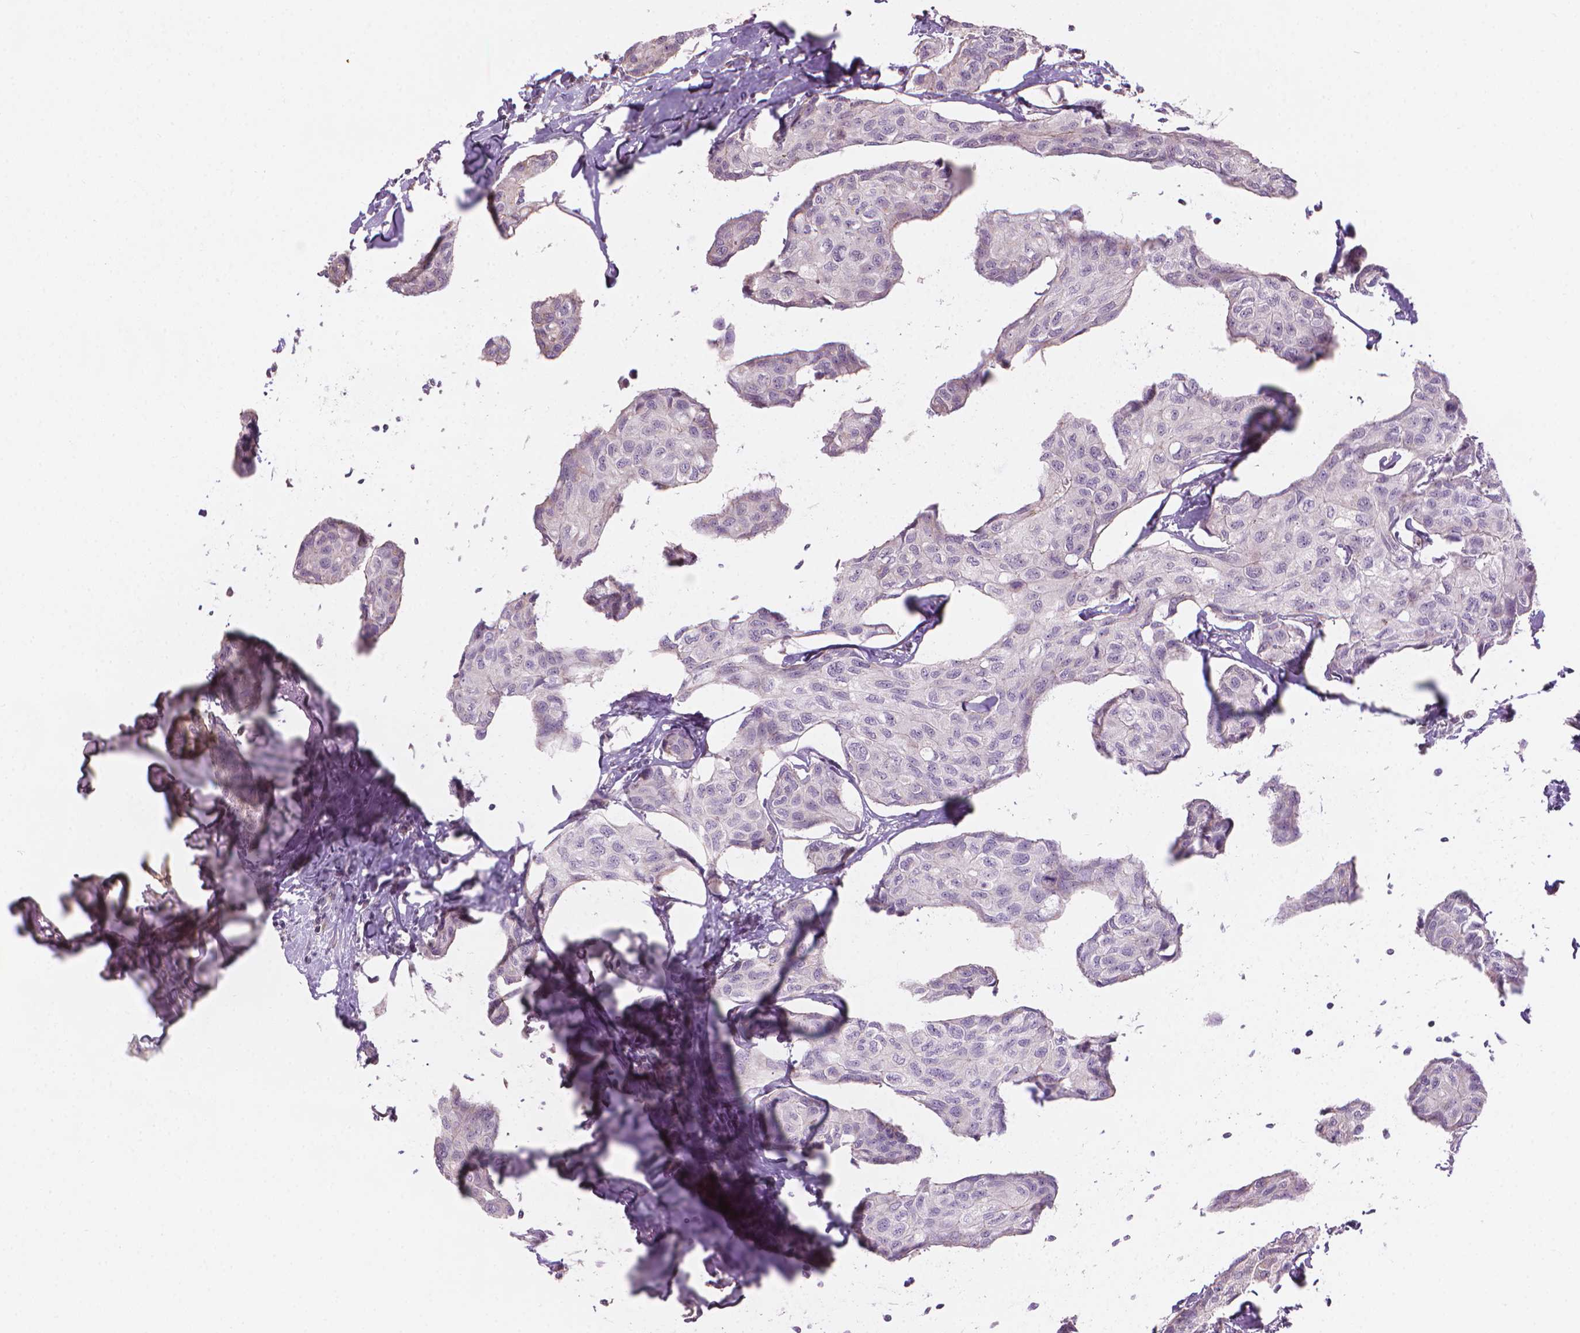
{"staining": {"intensity": "negative", "quantity": "none", "location": "none"}, "tissue": "breast cancer", "cell_type": "Tumor cells", "image_type": "cancer", "snomed": [{"axis": "morphology", "description": "Duct carcinoma"}, {"axis": "topography", "description": "Breast"}], "caption": "The photomicrograph shows no staining of tumor cells in breast cancer (infiltrating ductal carcinoma).", "gene": "IFFO1", "patient": {"sex": "female", "age": 80}}